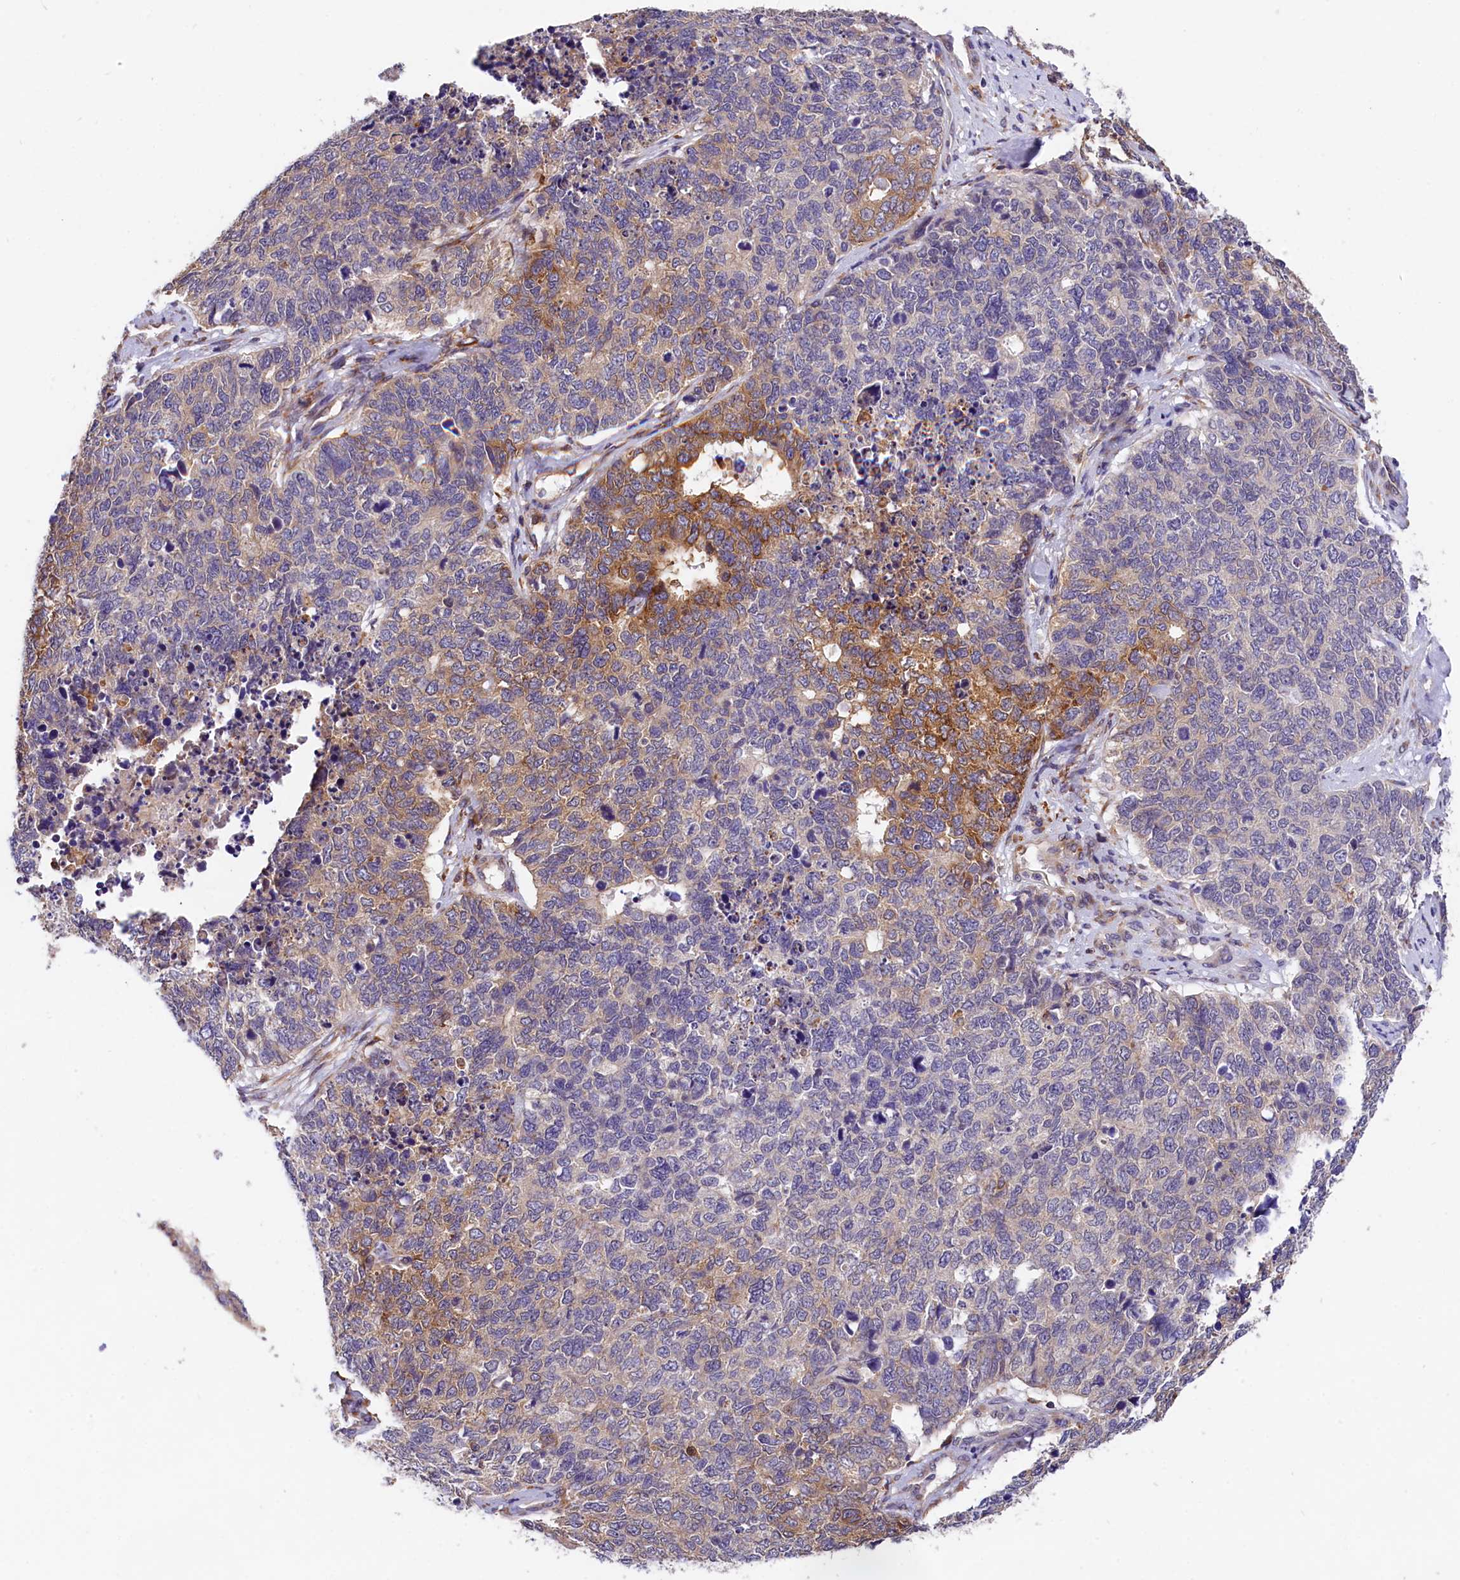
{"staining": {"intensity": "moderate", "quantity": "<25%", "location": "cytoplasmic/membranous"}, "tissue": "cervical cancer", "cell_type": "Tumor cells", "image_type": "cancer", "snomed": [{"axis": "morphology", "description": "Squamous cell carcinoma, NOS"}, {"axis": "topography", "description": "Cervix"}], "caption": "Protein expression analysis of cervical cancer (squamous cell carcinoma) demonstrates moderate cytoplasmic/membranous expression in about <25% of tumor cells. (DAB IHC, brown staining for protein, blue staining for nuclei).", "gene": "OAS3", "patient": {"sex": "female", "age": 63}}